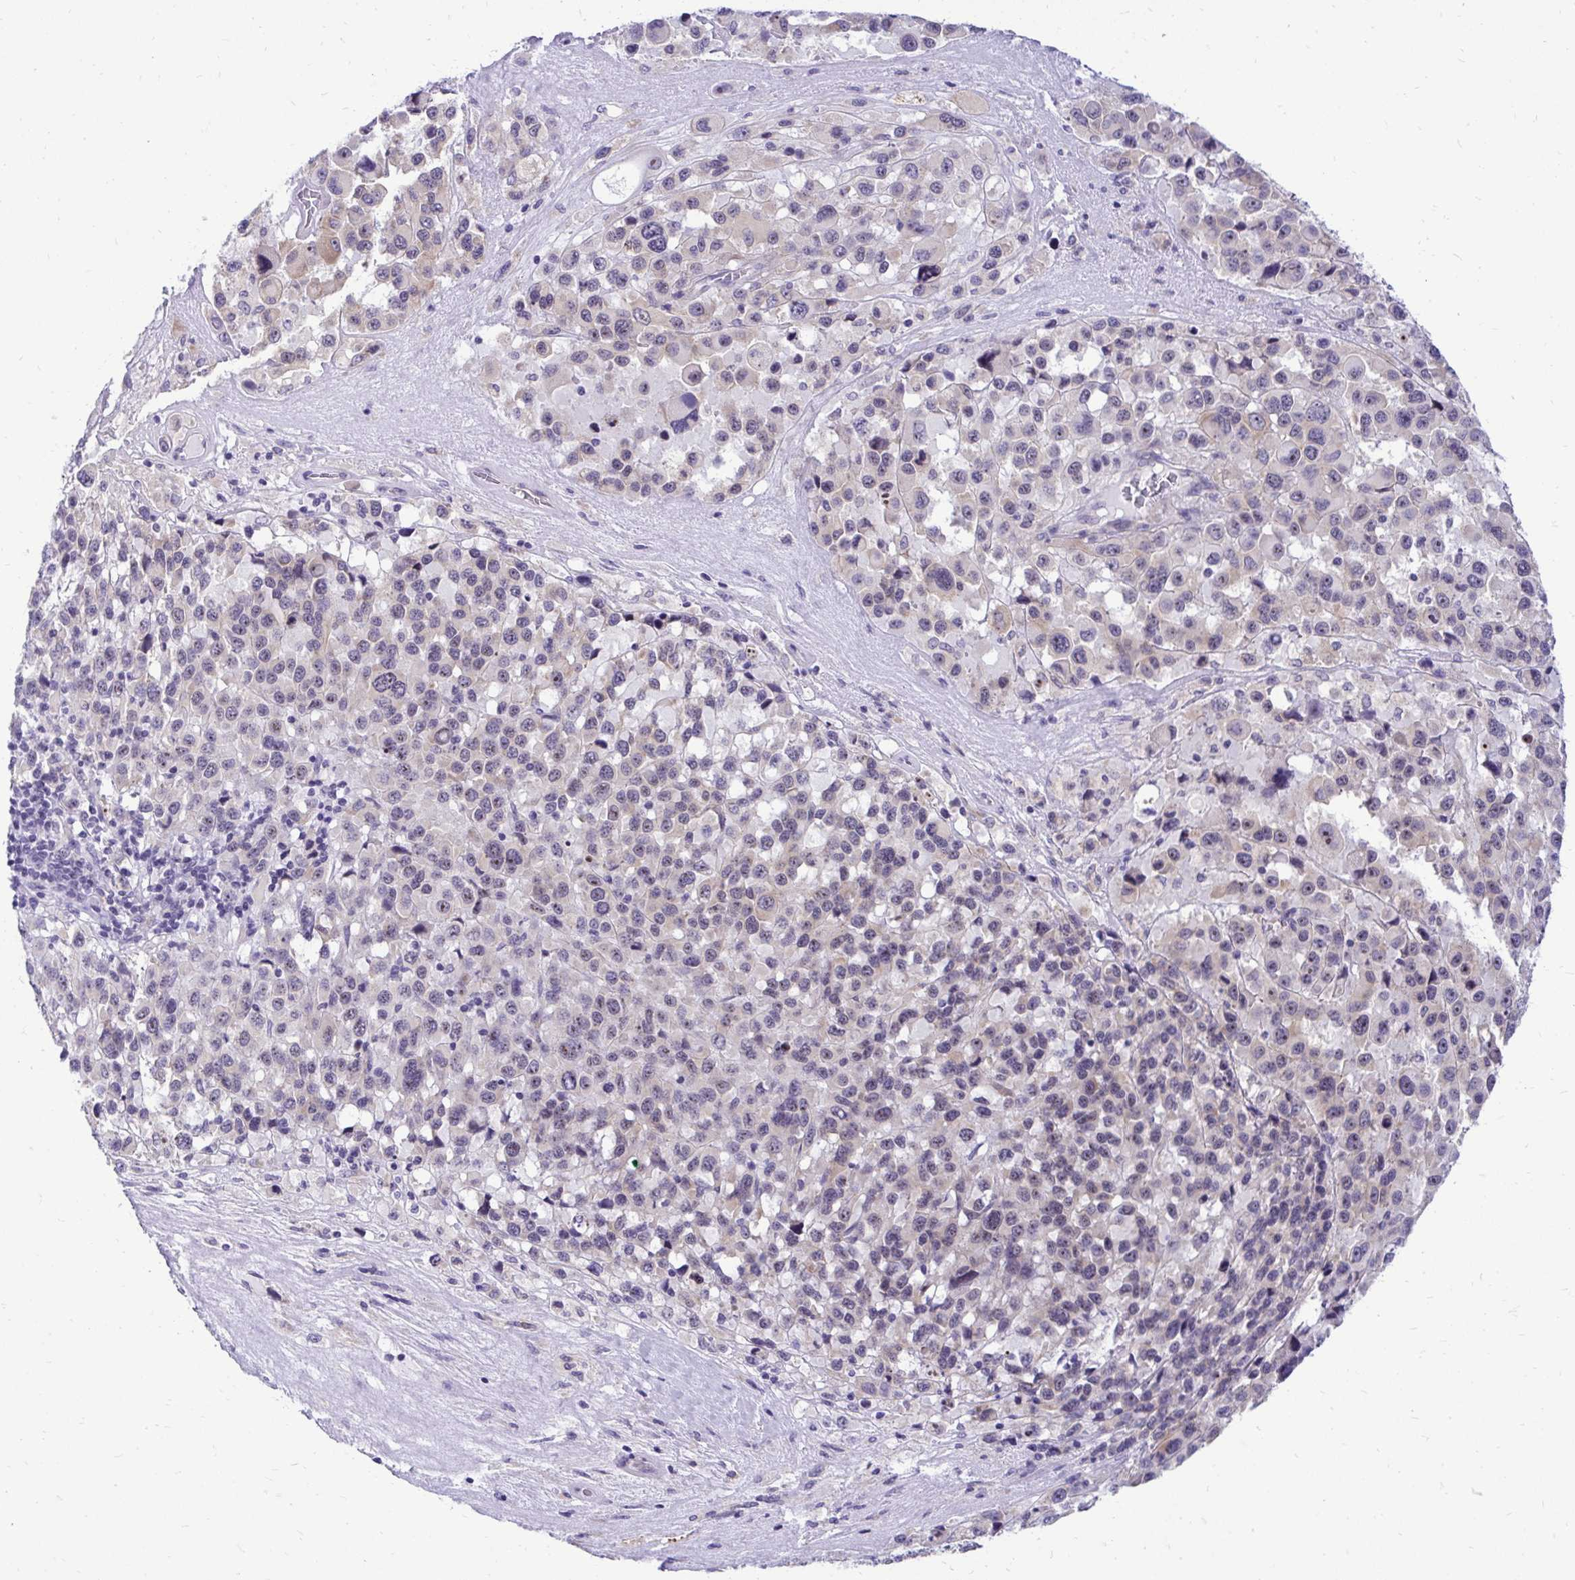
{"staining": {"intensity": "weak", "quantity": "<25%", "location": "nuclear"}, "tissue": "melanoma", "cell_type": "Tumor cells", "image_type": "cancer", "snomed": [{"axis": "morphology", "description": "Malignant melanoma, Metastatic site"}, {"axis": "topography", "description": "Lymph node"}], "caption": "The image displays no significant expression in tumor cells of melanoma. Brightfield microscopy of immunohistochemistry (IHC) stained with DAB (brown) and hematoxylin (blue), captured at high magnification.", "gene": "NIFK", "patient": {"sex": "female", "age": 65}}